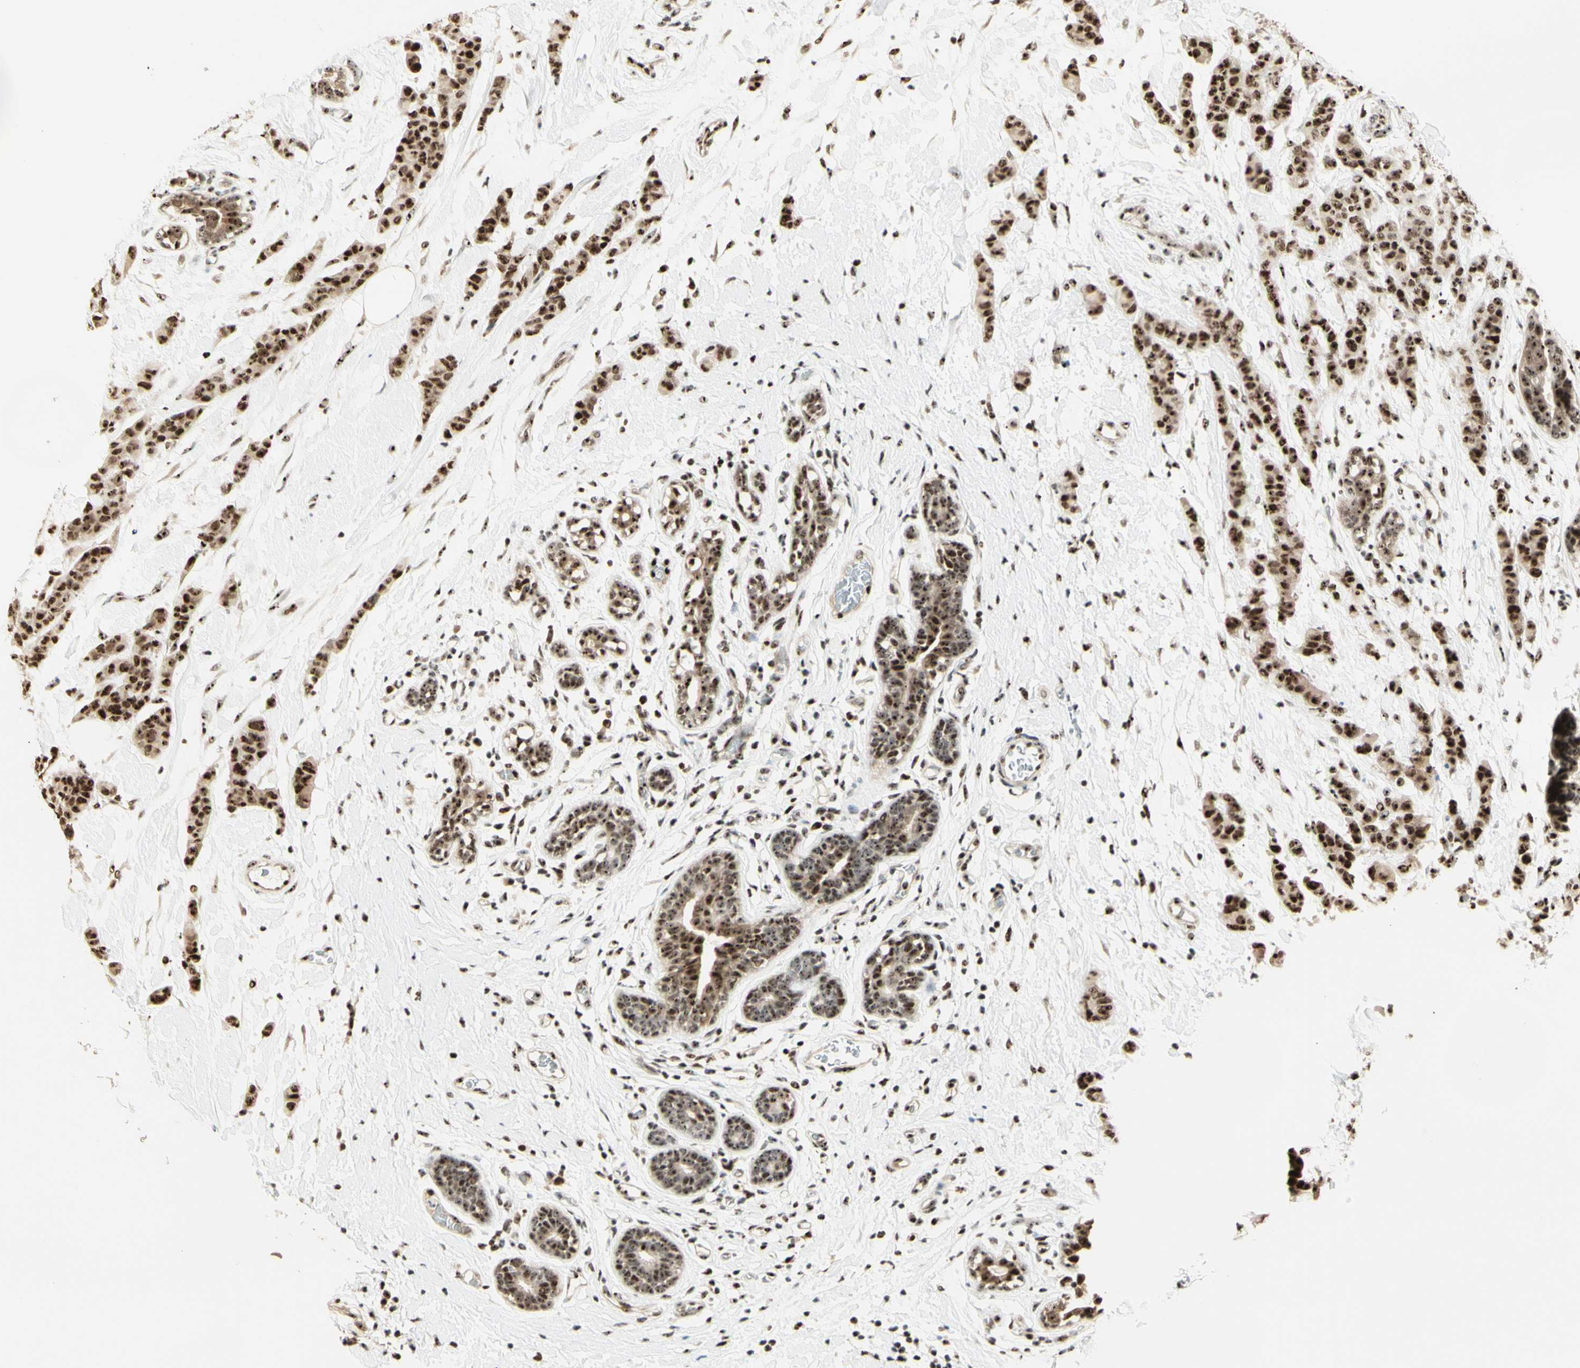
{"staining": {"intensity": "strong", "quantity": ">75%", "location": "cytoplasmic/membranous,nuclear"}, "tissue": "breast cancer", "cell_type": "Tumor cells", "image_type": "cancer", "snomed": [{"axis": "morphology", "description": "Normal tissue, NOS"}, {"axis": "morphology", "description": "Duct carcinoma"}, {"axis": "topography", "description": "Breast"}], "caption": "A high-resolution photomicrograph shows IHC staining of breast invasive ductal carcinoma, which exhibits strong cytoplasmic/membranous and nuclear expression in approximately >75% of tumor cells.", "gene": "DHX9", "patient": {"sex": "female", "age": 40}}